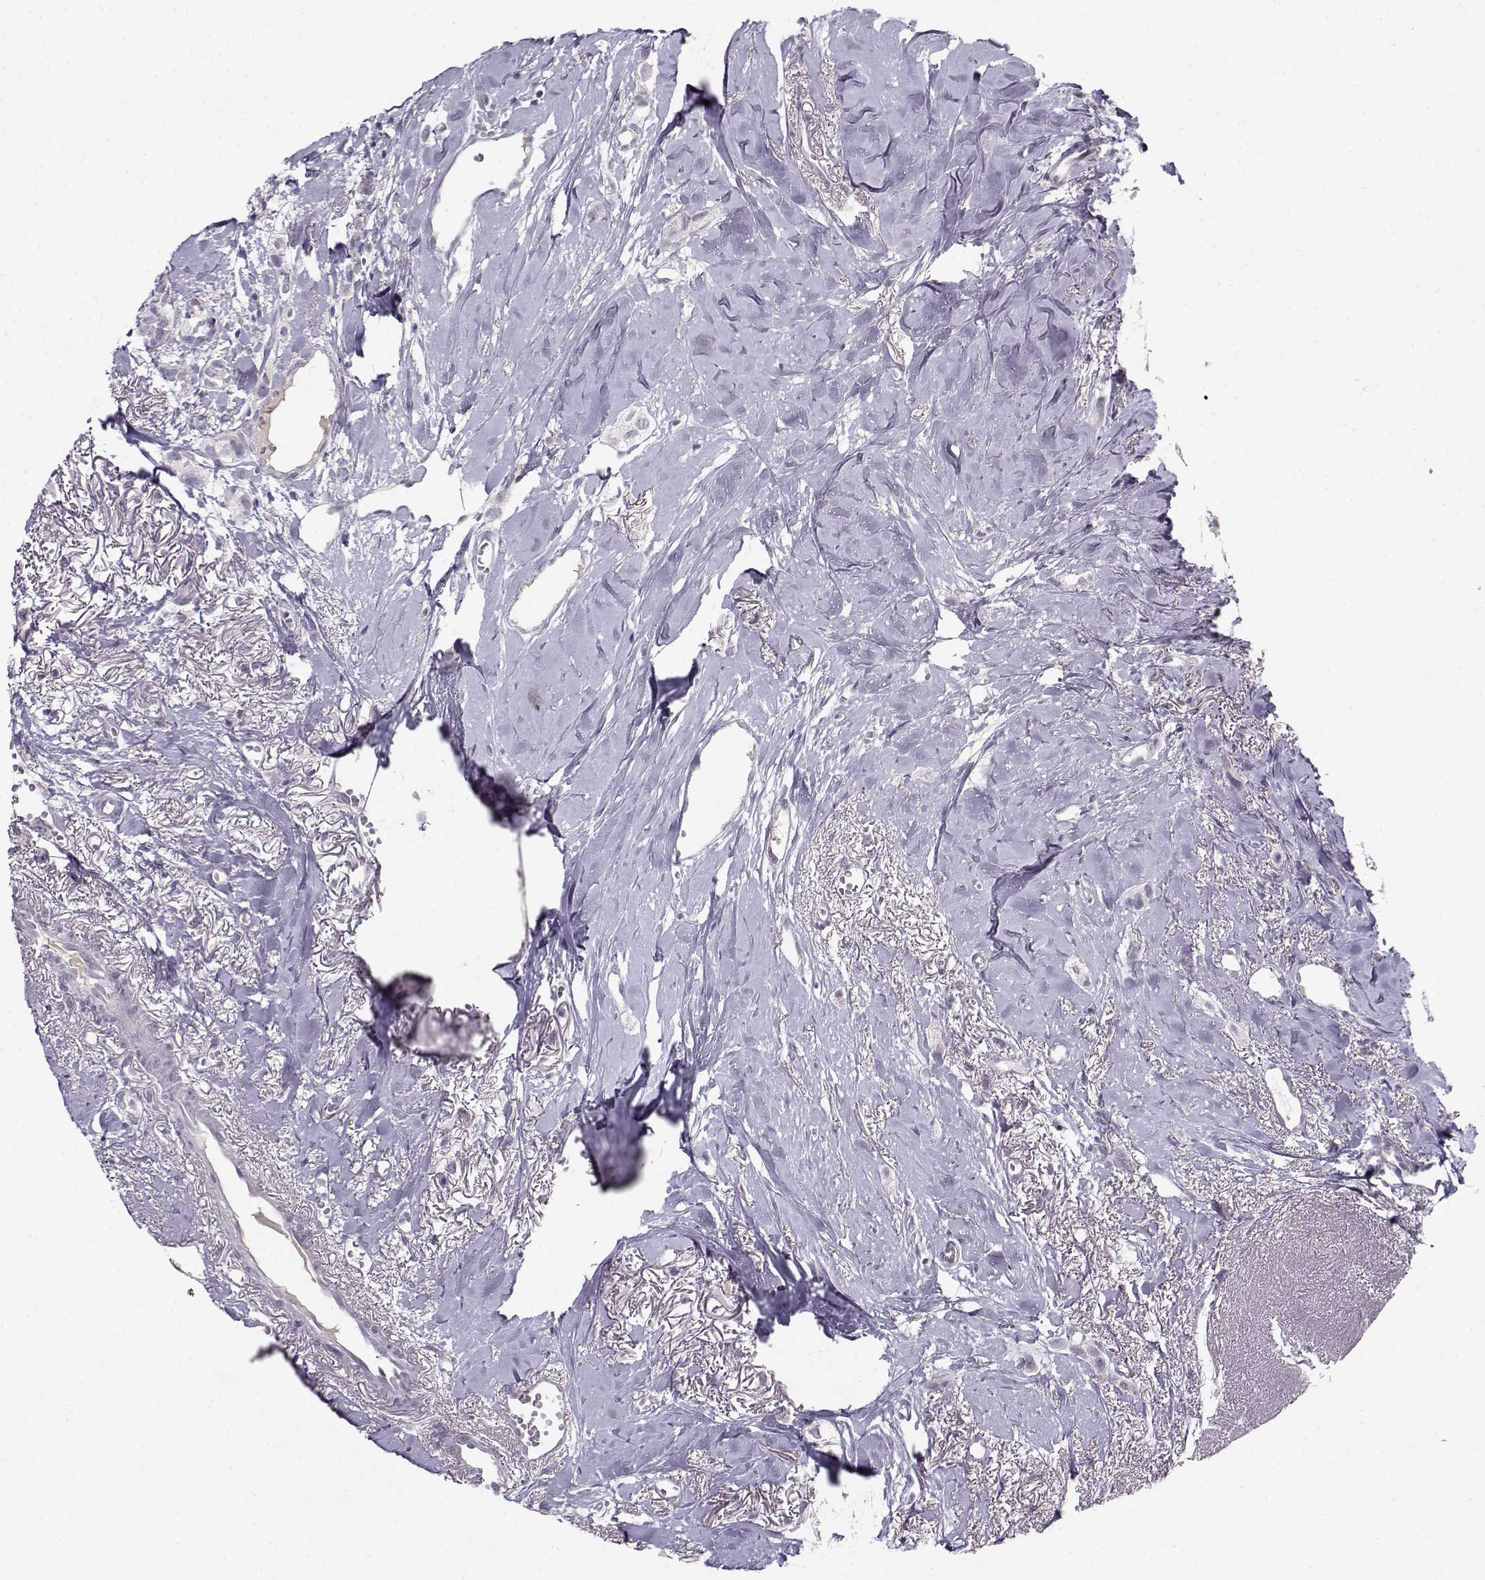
{"staining": {"intensity": "negative", "quantity": "none", "location": "none"}, "tissue": "breast cancer", "cell_type": "Tumor cells", "image_type": "cancer", "snomed": [{"axis": "morphology", "description": "Duct carcinoma"}, {"axis": "topography", "description": "Breast"}], "caption": "Breast cancer was stained to show a protein in brown. There is no significant staining in tumor cells.", "gene": "C16orf86", "patient": {"sex": "female", "age": 85}}